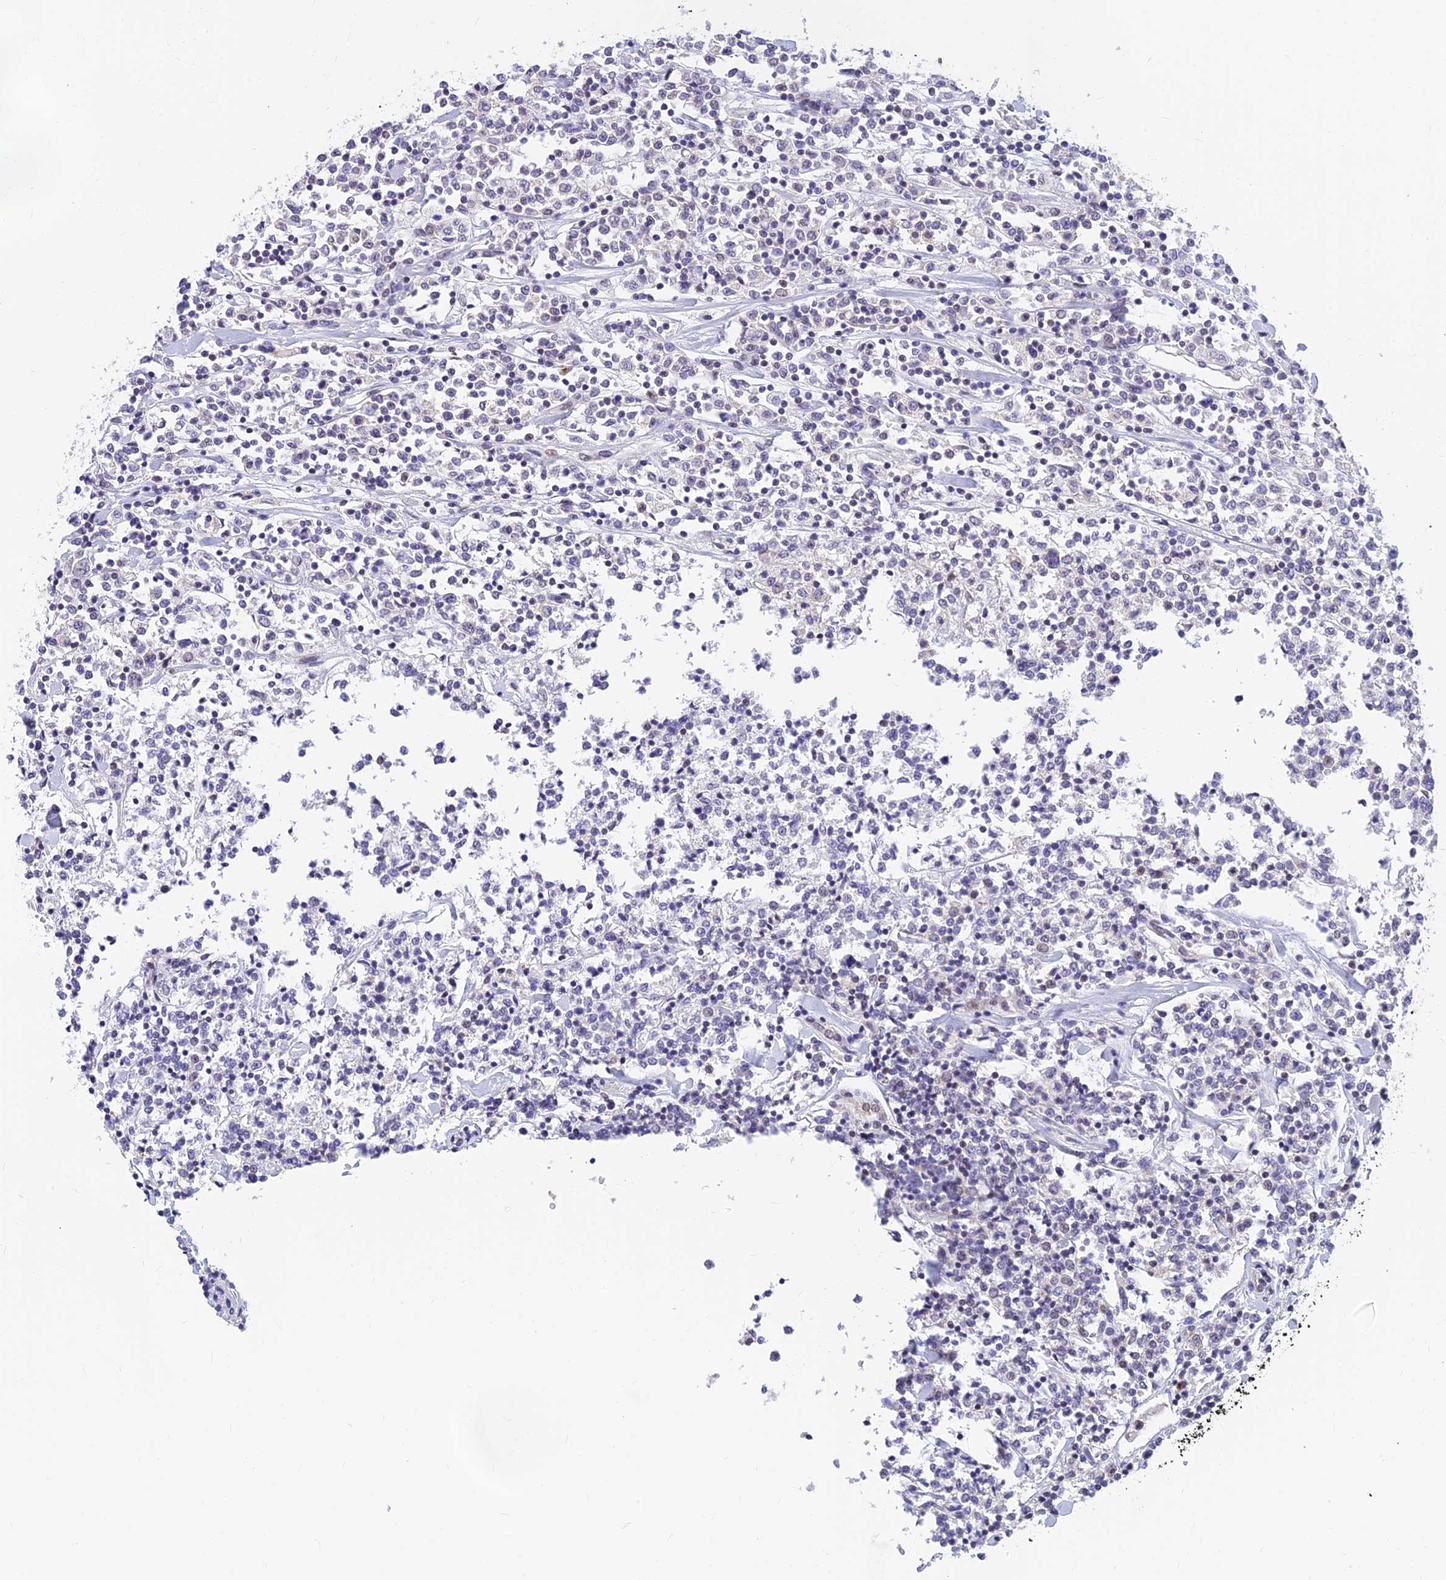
{"staining": {"intensity": "negative", "quantity": "none", "location": "none"}, "tissue": "lymphoma", "cell_type": "Tumor cells", "image_type": "cancer", "snomed": [{"axis": "morphology", "description": "Malignant lymphoma, non-Hodgkin's type, Low grade"}, {"axis": "topography", "description": "Small intestine"}], "caption": "Immunohistochemistry (IHC) histopathology image of neoplastic tissue: human lymphoma stained with DAB reveals no significant protein positivity in tumor cells. Nuclei are stained in blue.", "gene": "INKA1", "patient": {"sex": "female", "age": 59}}